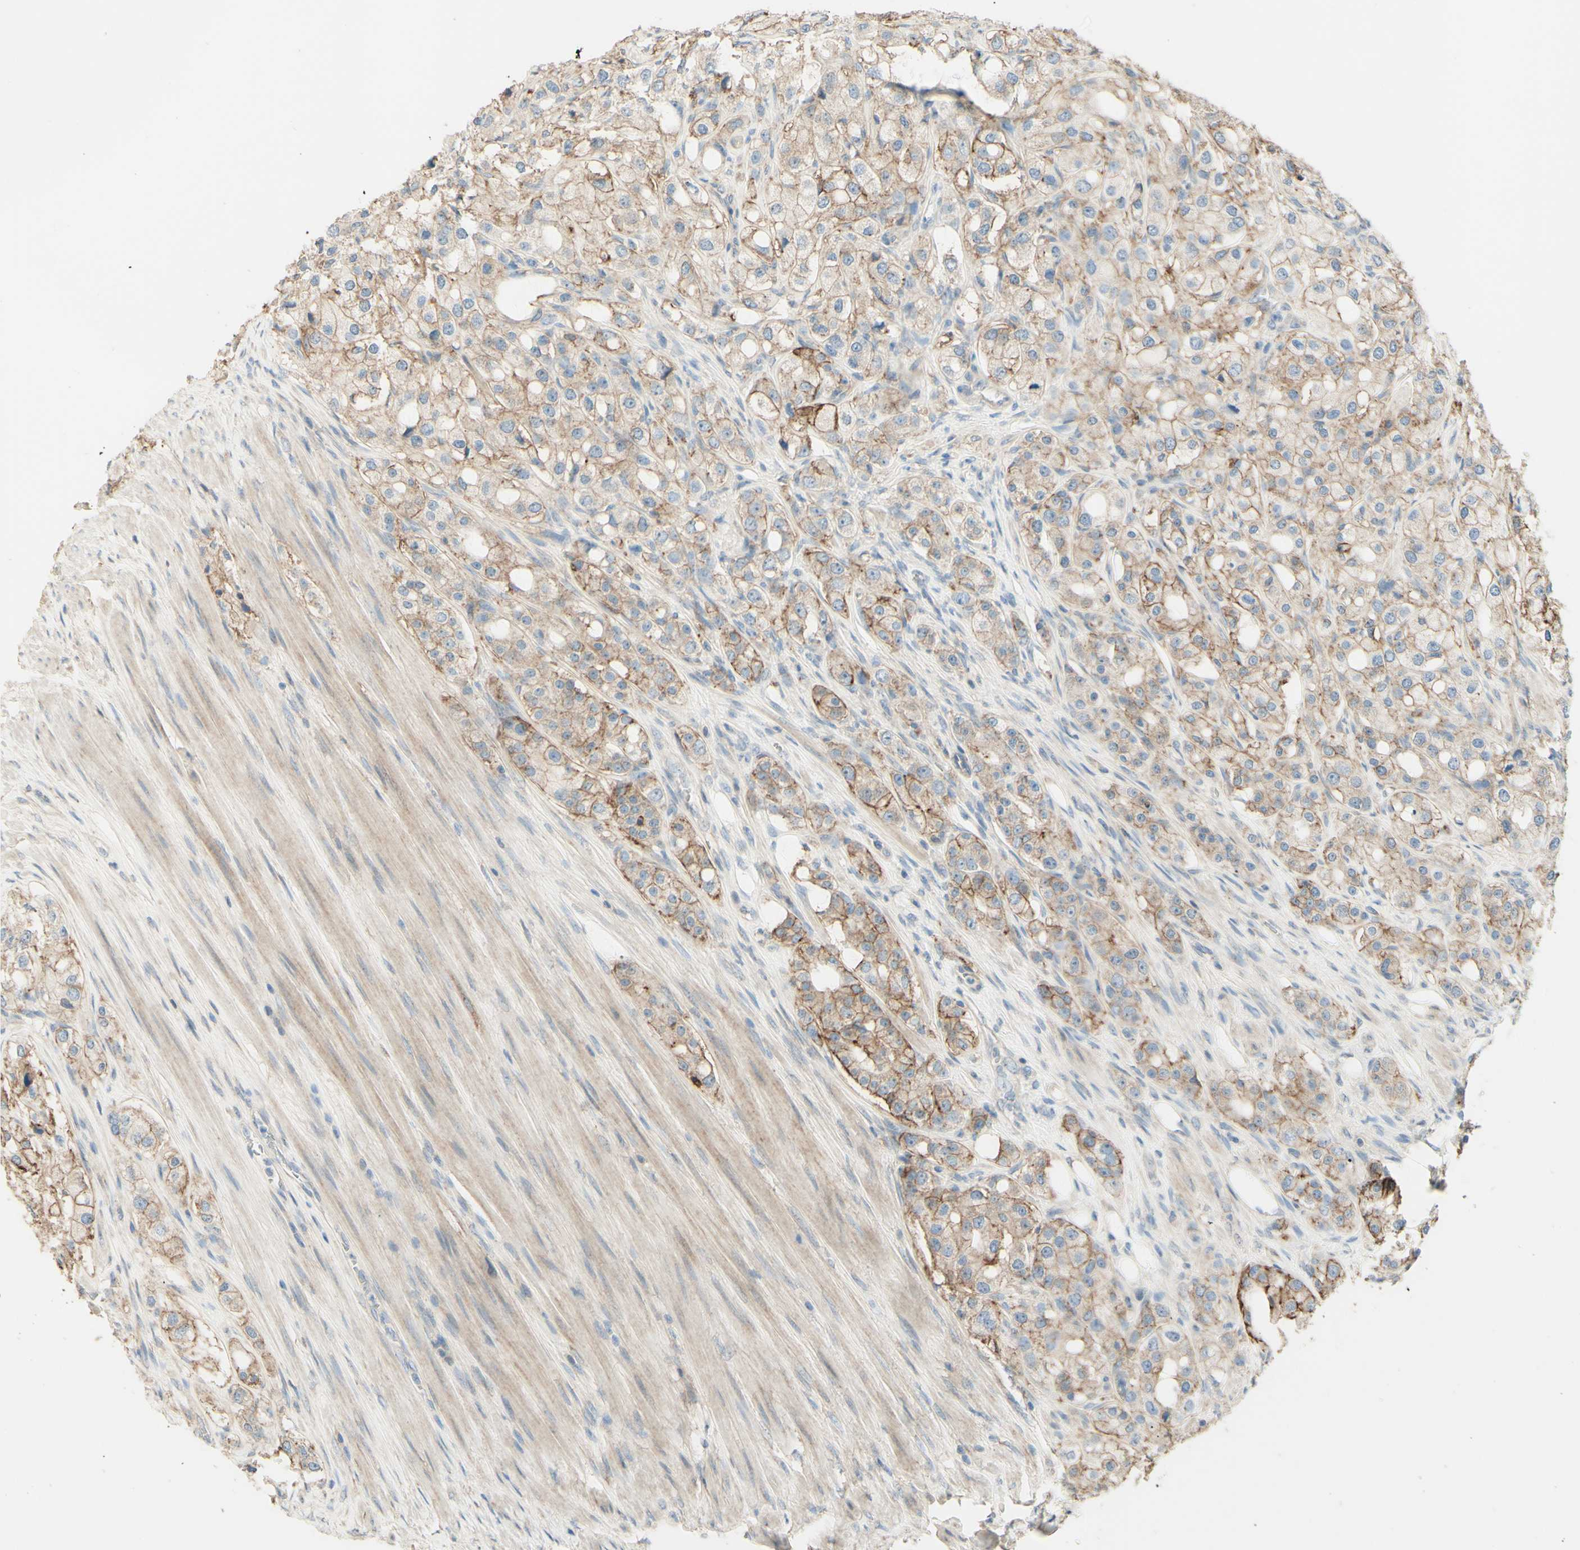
{"staining": {"intensity": "weak", "quantity": ">75%", "location": "cytoplasmic/membranous"}, "tissue": "prostate cancer", "cell_type": "Tumor cells", "image_type": "cancer", "snomed": [{"axis": "morphology", "description": "Adenocarcinoma, High grade"}, {"axis": "topography", "description": "Prostate"}], "caption": "Tumor cells demonstrate low levels of weak cytoplasmic/membranous expression in about >75% of cells in prostate cancer. The staining was performed using DAB (3,3'-diaminobenzidine), with brown indicating positive protein expression. Nuclei are stained blue with hematoxylin.", "gene": "RNF149", "patient": {"sex": "male", "age": 65}}